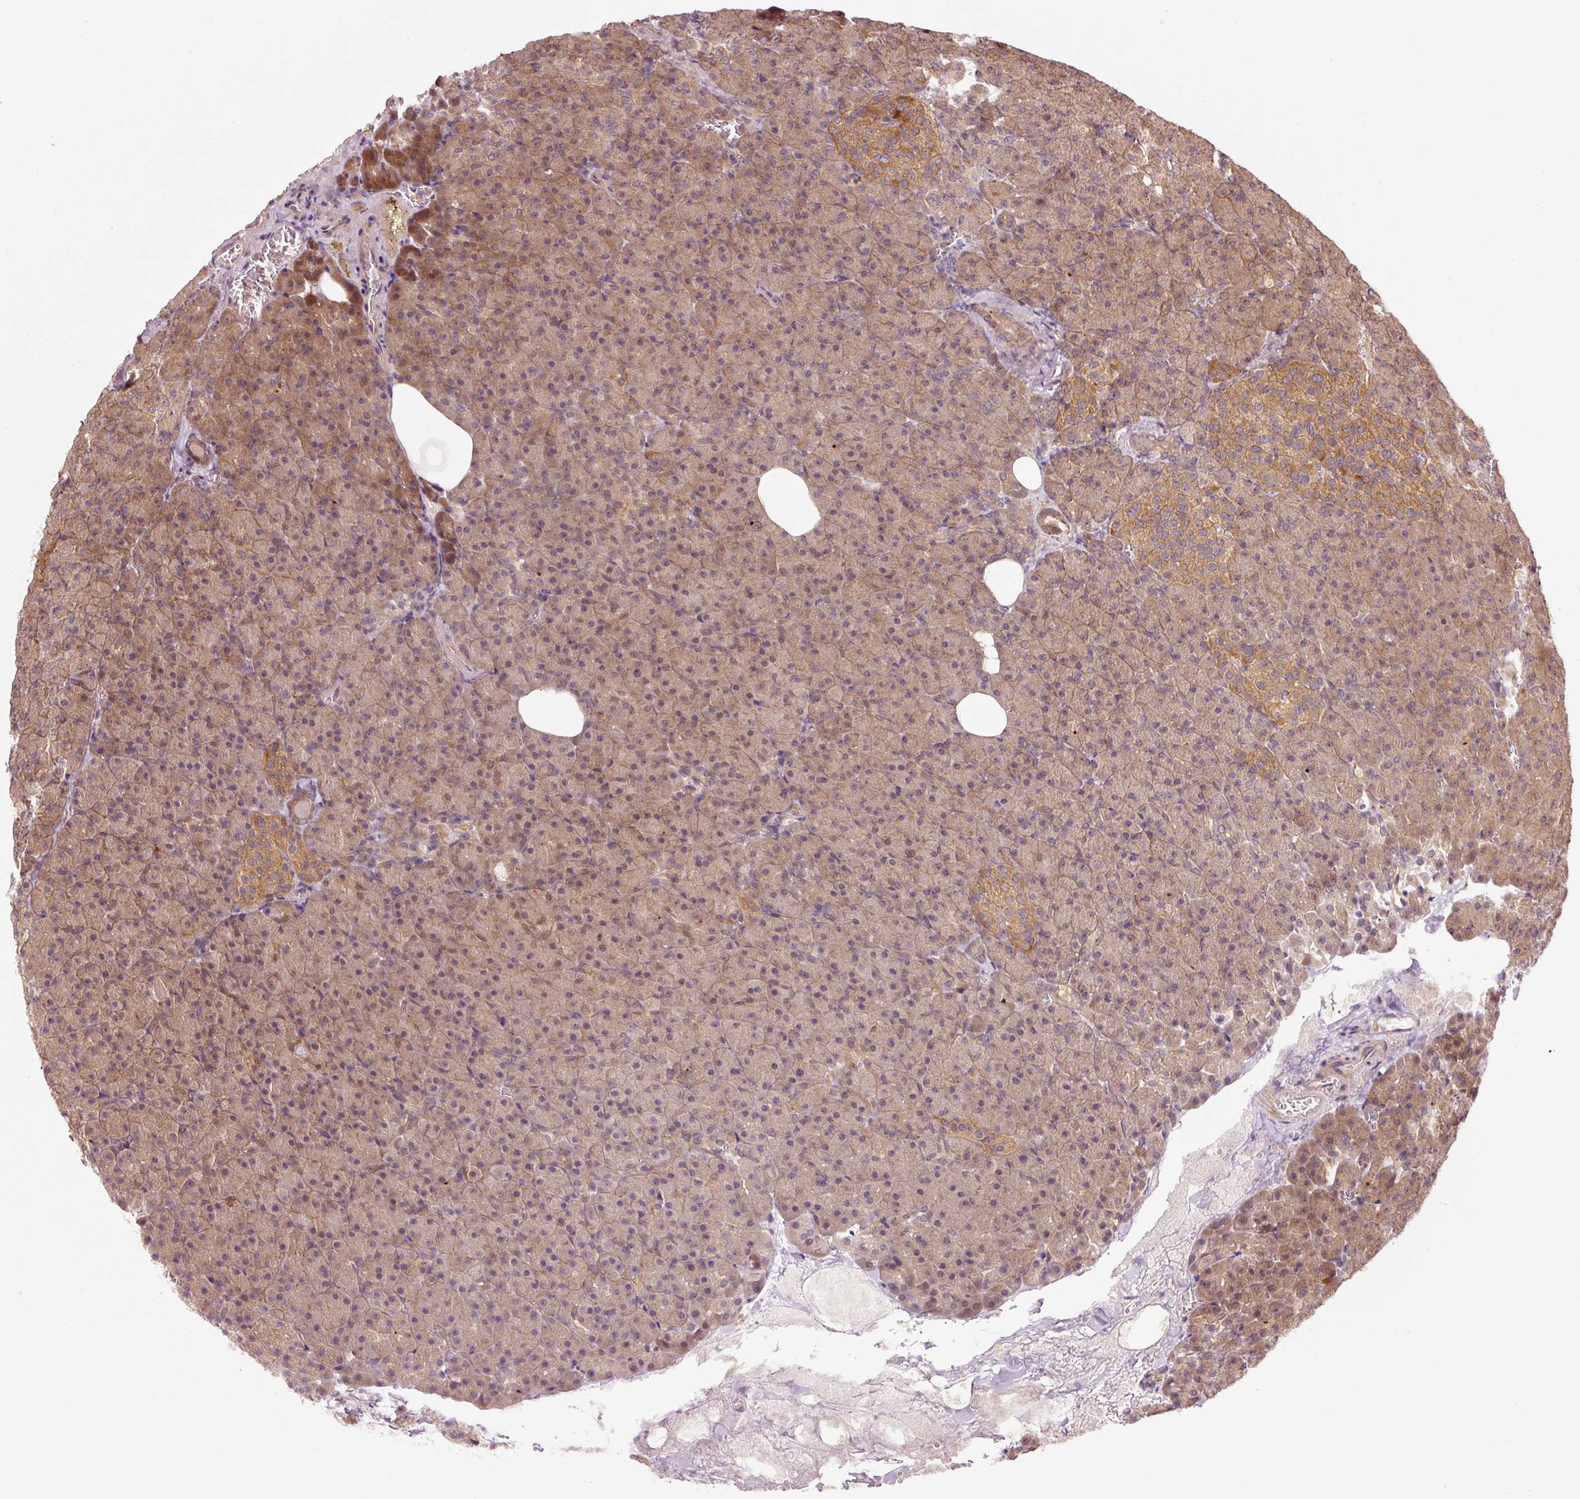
{"staining": {"intensity": "moderate", "quantity": "25%-75%", "location": "cytoplasmic/membranous"}, "tissue": "pancreas", "cell_type": "Exocrine glandular cells", "image_type": "normal", "snomed": [{"axis": "morphology", "description": "Normal tissue, NOS"}, {"axis": "topography", "description": "Pancreas"}], "caption": "Pancreas stained with DAB (3,3'-diaminobenzidine) IHC exhibits medium levels of moderate cytoplasmic/membranous expression in about 25%-75% of exocrine glandular cells.", "gene": "OXER1", "patient": {"sex": "female", "age": 74}}